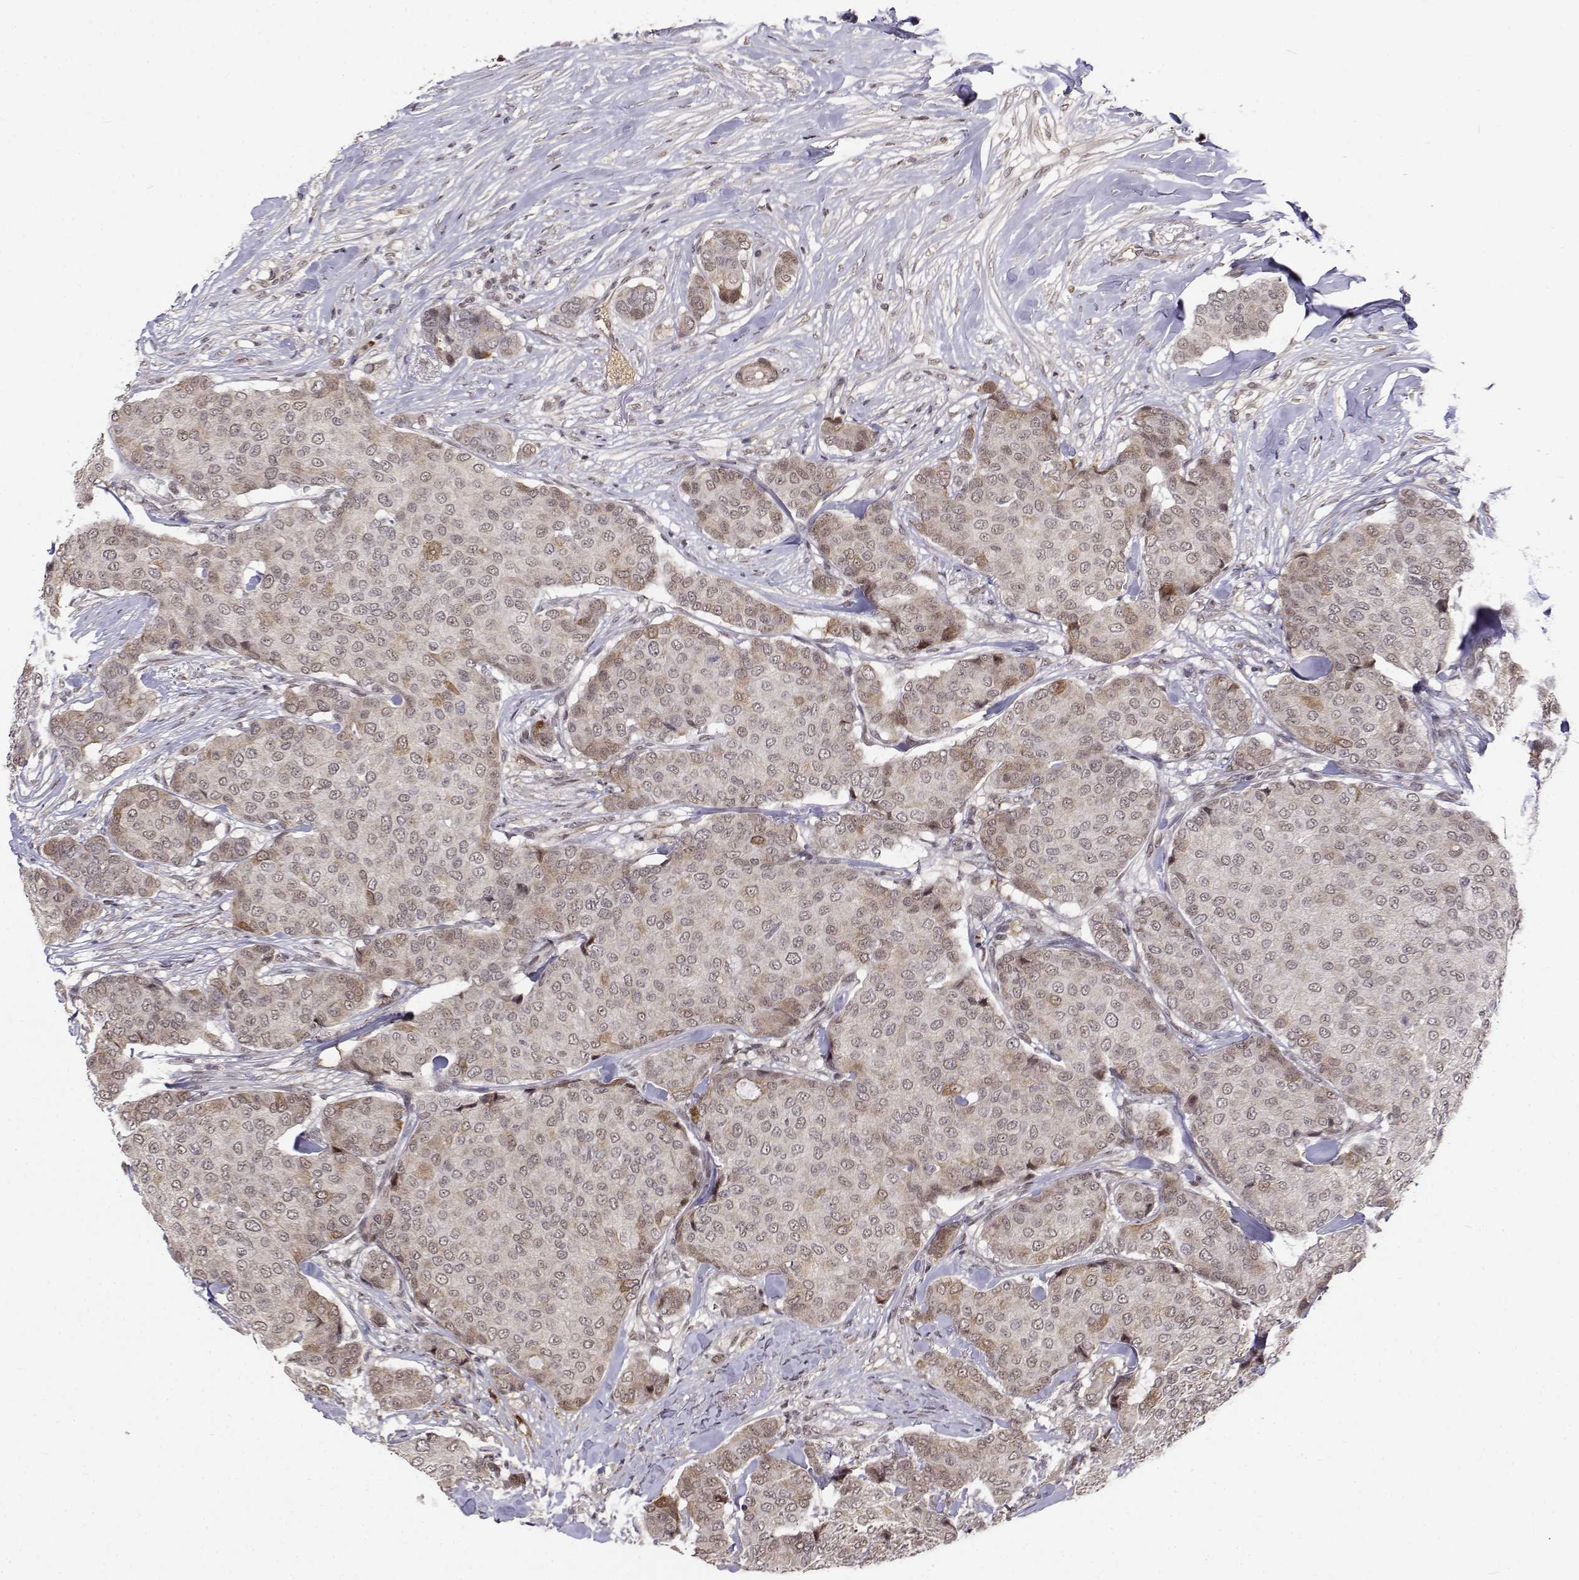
{"staining": {"intensity": "weak", "quantity": "<25%", "location": "cytoplasmic/membranous,nuclear"}, "tissue": "breast cancer", "cell_type": "Tumor cells", "image_type": "cancer", "snomed": [{"axis": "morphology", "description": "Duct carcinoma"}, {"axis": "topography", "description": "Breast"}], "caption": "High power microscopy micrograph of an immunohistochemistry (IHC) micrograph of breast invasive ductal carcinoma, revealing no significant positivity in tumor cells.", "gene": "ITGA7", "patient": {"sex": "female", "age": 75}}